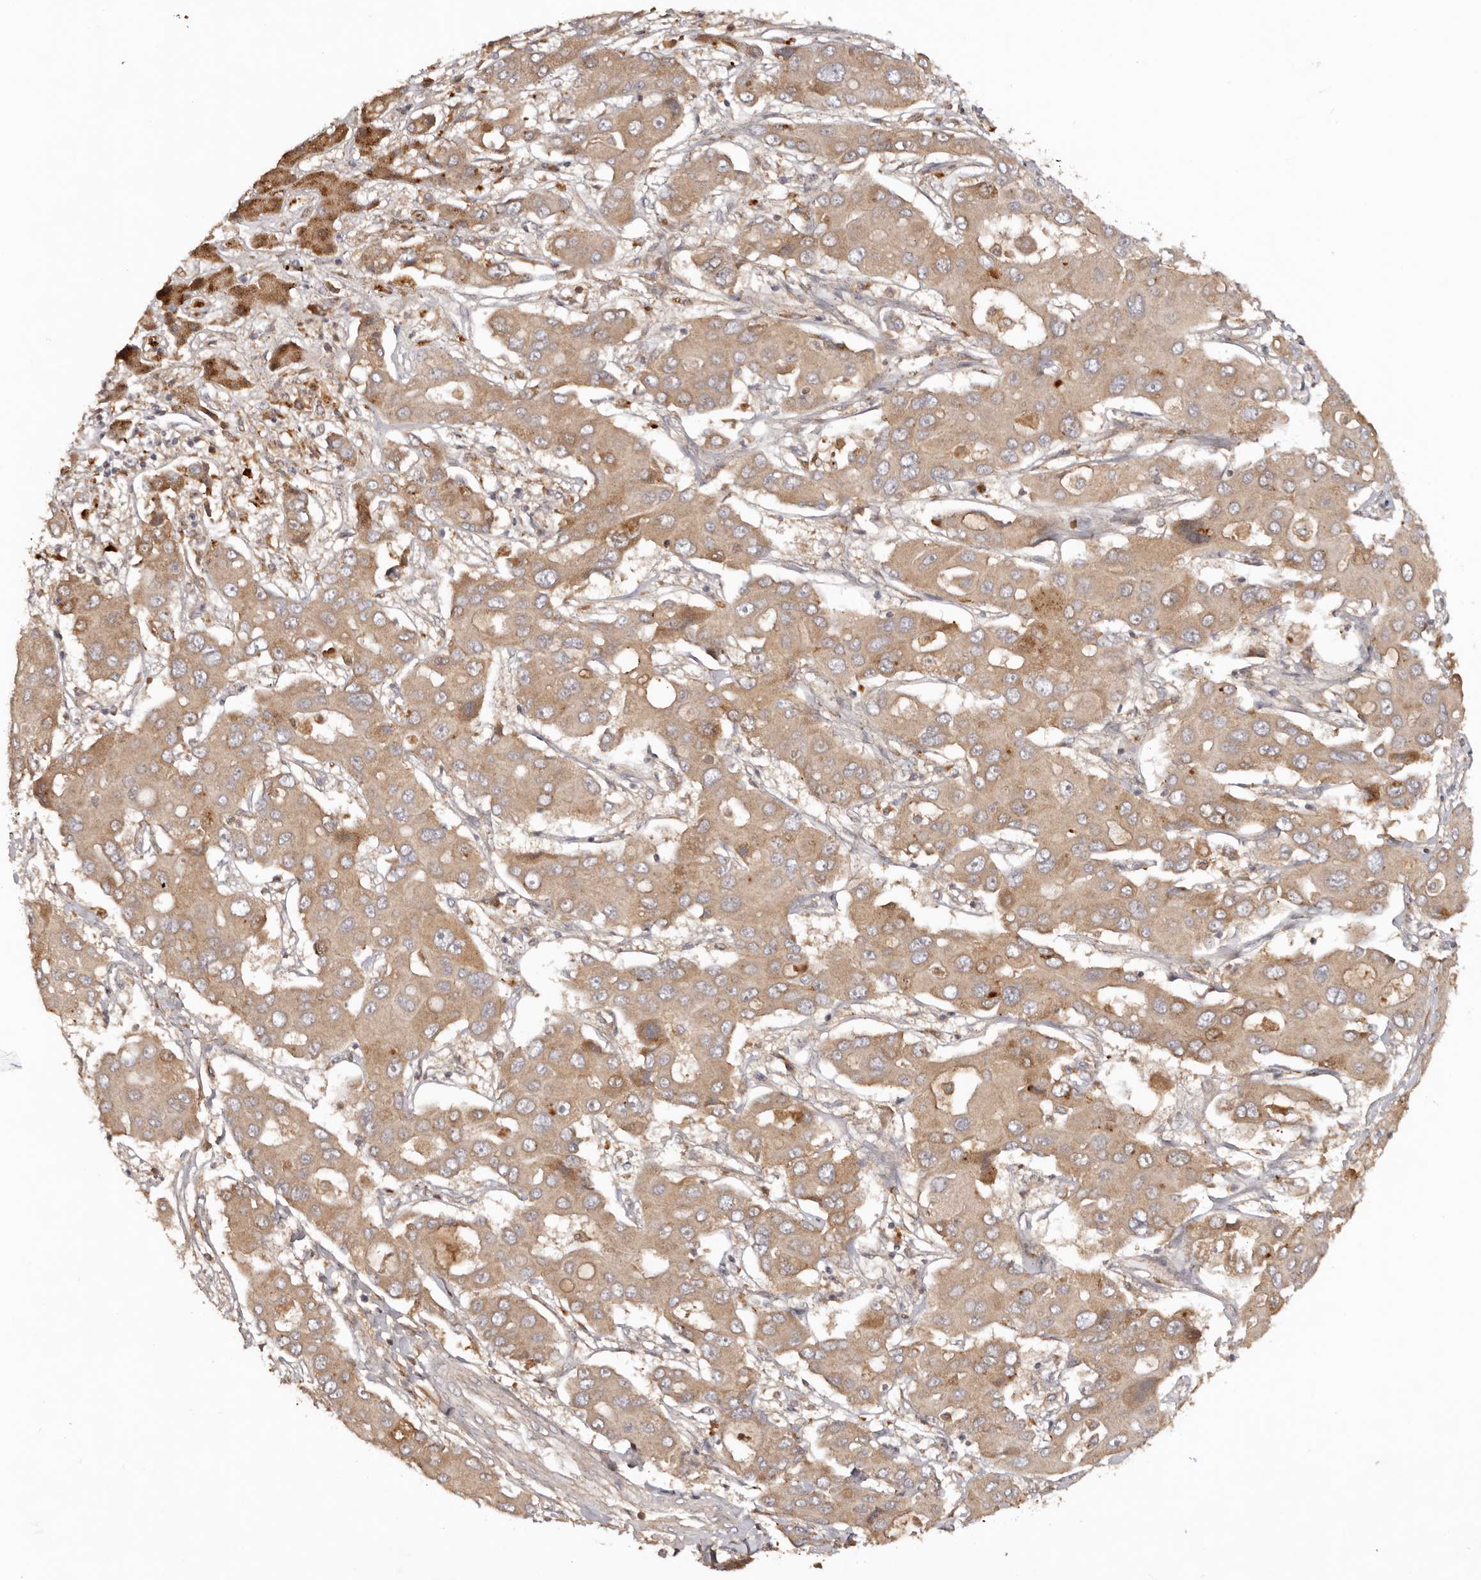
{"staining": {"intensity": "moderate", "quantity": ">75%", "location": "cytoplasmic/membranous"}, "tissue": "liver cancer", "cell_type": "Tumor cells", "image_type": "cancer", "snomed": [{"axis": "morphology", "description": "Cholangiocarcinoma"}, {"axis": "topography", "description": "Liver"}], "caption": "Immunohistochemistry (IHC) staining of liver cancer, which reveals medium levels of moderate cytoplasmic/membranous positivity in about >75% of tumor cells indicating moderate cytoplasmic/membranous protein staining. The staining was performed using DAB (3,3'-diaminobenzidine) (brown) for protein detection and nuclei were counterstained in hematoxylin (blue).", "gene": "PKIB", "patient": {"sex": "male", "age": 67}}